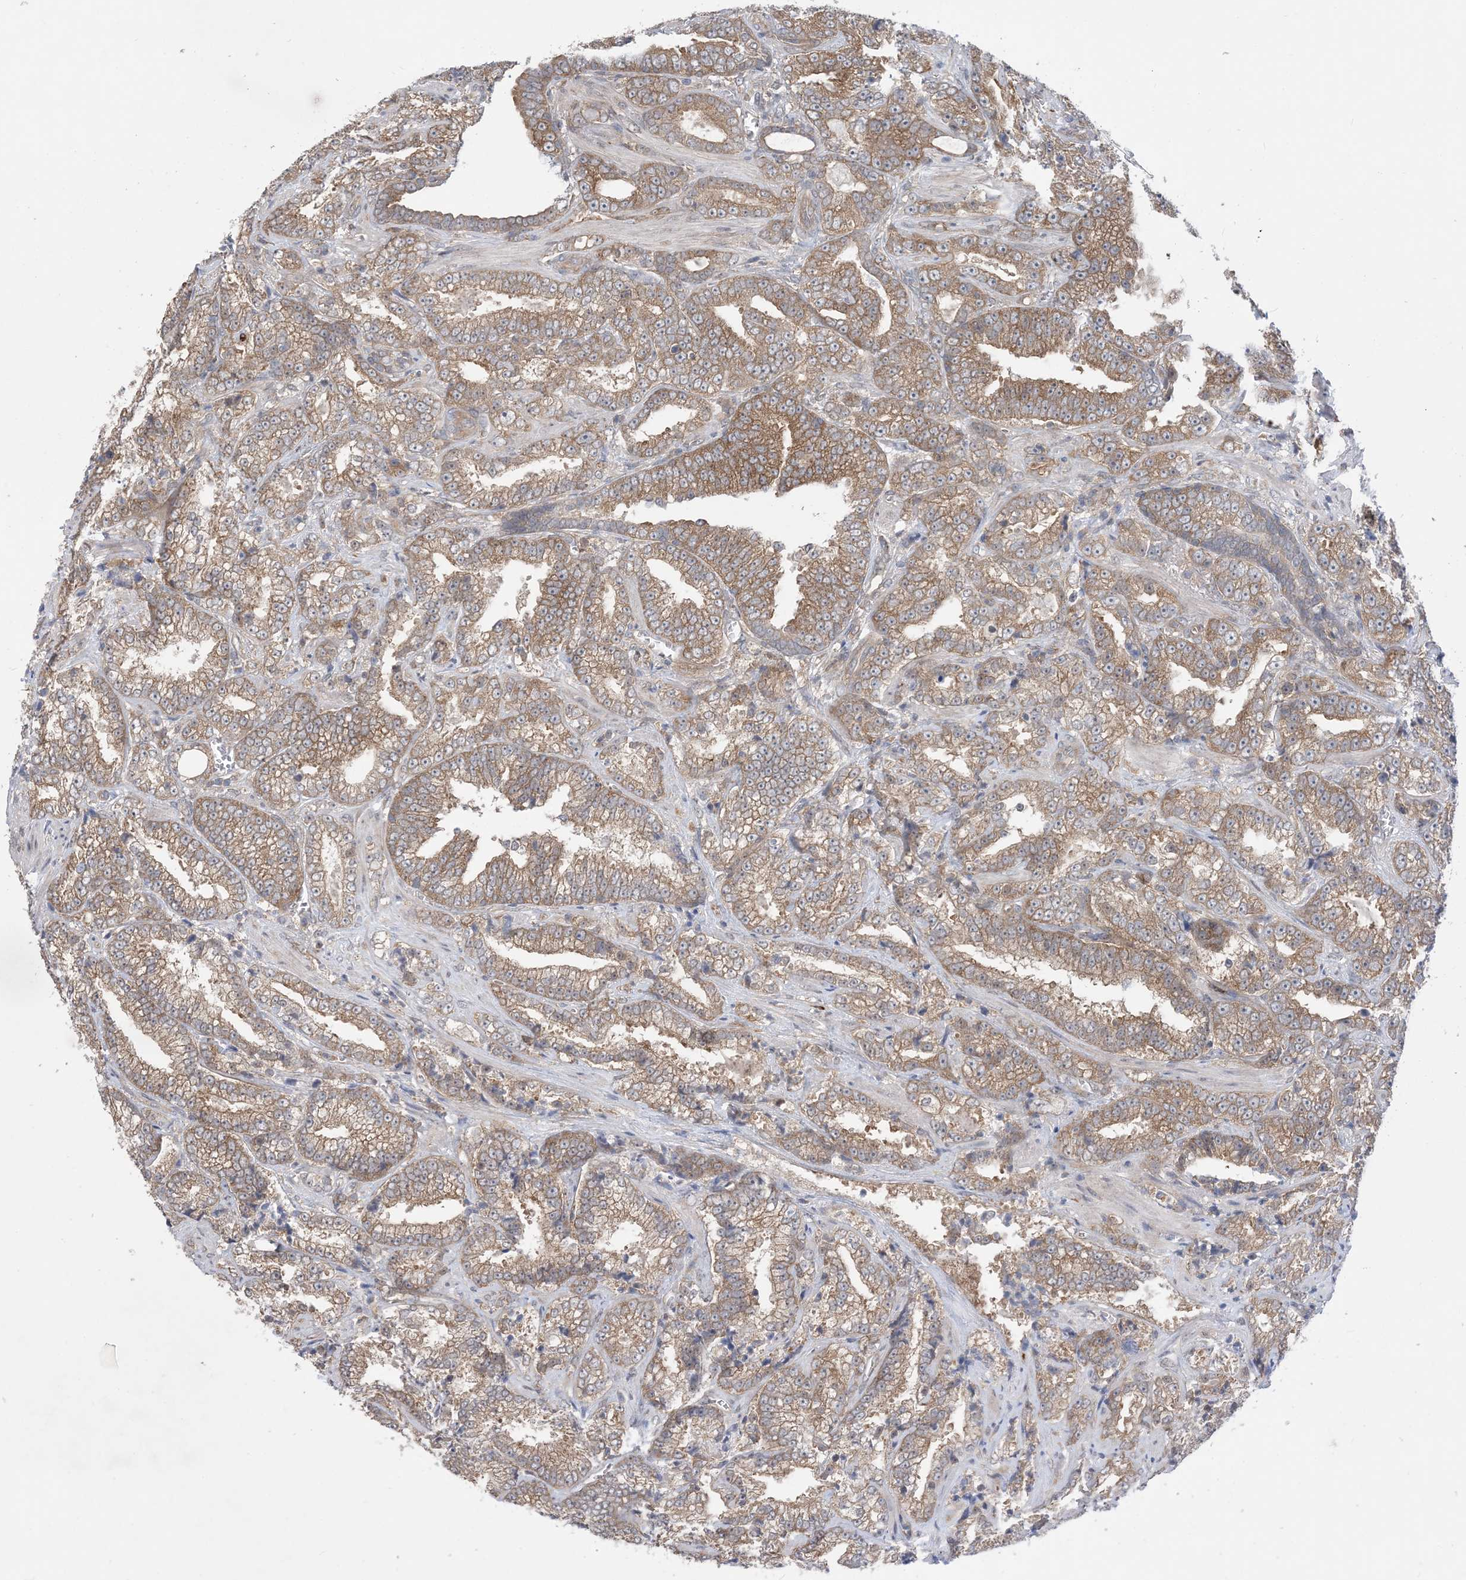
{"staining": {"intensity": "moderate", "quantity": ">75%", "location": "cytoplasmic/membranous"}, "tissue": "prostate cancer", "cell_type": "Tumor cells", "image_type": "cancer", "snomed": [{"axis": "morphology", "description": "Adenocarcinoma, High grade"}, {"axis": "topography", "description": "Prostate and seminal vesicle, NOS"}], "caption": "Protein expression analysis of high-grade adenocarcinoma (prostate) shows moderate cytoplasmic/membranous staining in approximately >75% of tumor cells. (Stains: DAB (3,3'-diaminobenzidine) in brown, nuclei in blue, Microscopy: brightfield microscopy at high magnification).", "gene": "EHBP1", "patient": {"sex": "male", "age": 67}}